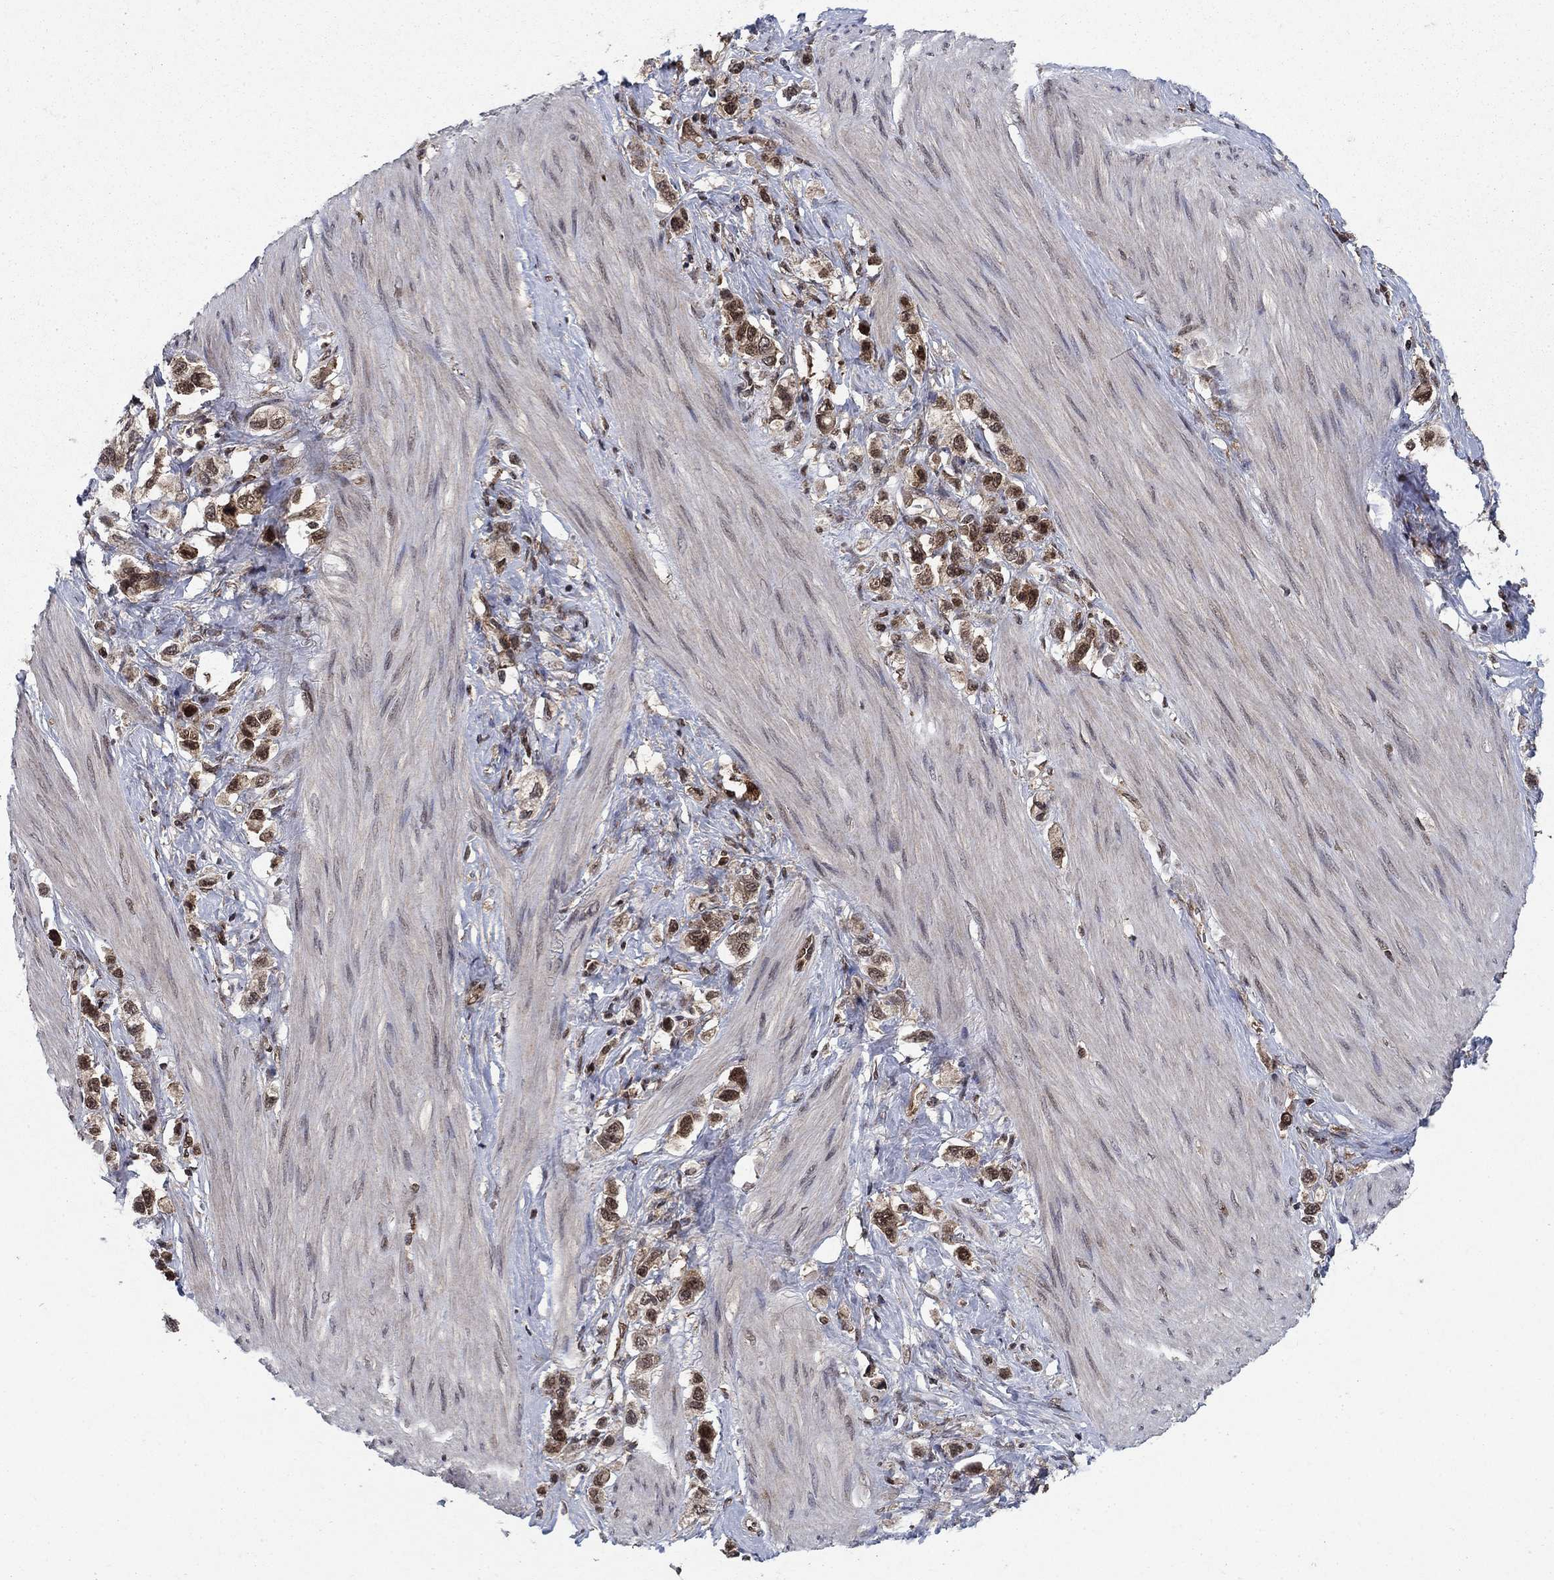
{"staining": {"intensity": "moderate", "quantity": ">75%", "location": "cytoplasmic/membranous,nuclear"}, "tissue": "stomach cancer", "cell_type": "Tumor cells", "image_type": "cancer", "snomed": [{"axis": "morphology", "description": "Normal tissue, NOS"}, {"axis": "morphology", "description": "Adenocarcinoma, NOS"}, {"axis": "morphology", "description": "Adenocarcinoma, High grade"}, {"axis": "topography", "description": "Stomach, upper"}, {"axis": "topography", "description": "Stomach"}], "caption": "Brown immunohistochemical staining in stomach cancer demonstrates moderate cytoplasmic/membranous and nuclear positivity in approximately >75% of tumor cells.", "gene": "DNAJA1", "patient": {"sex": "female", "age": 65}}